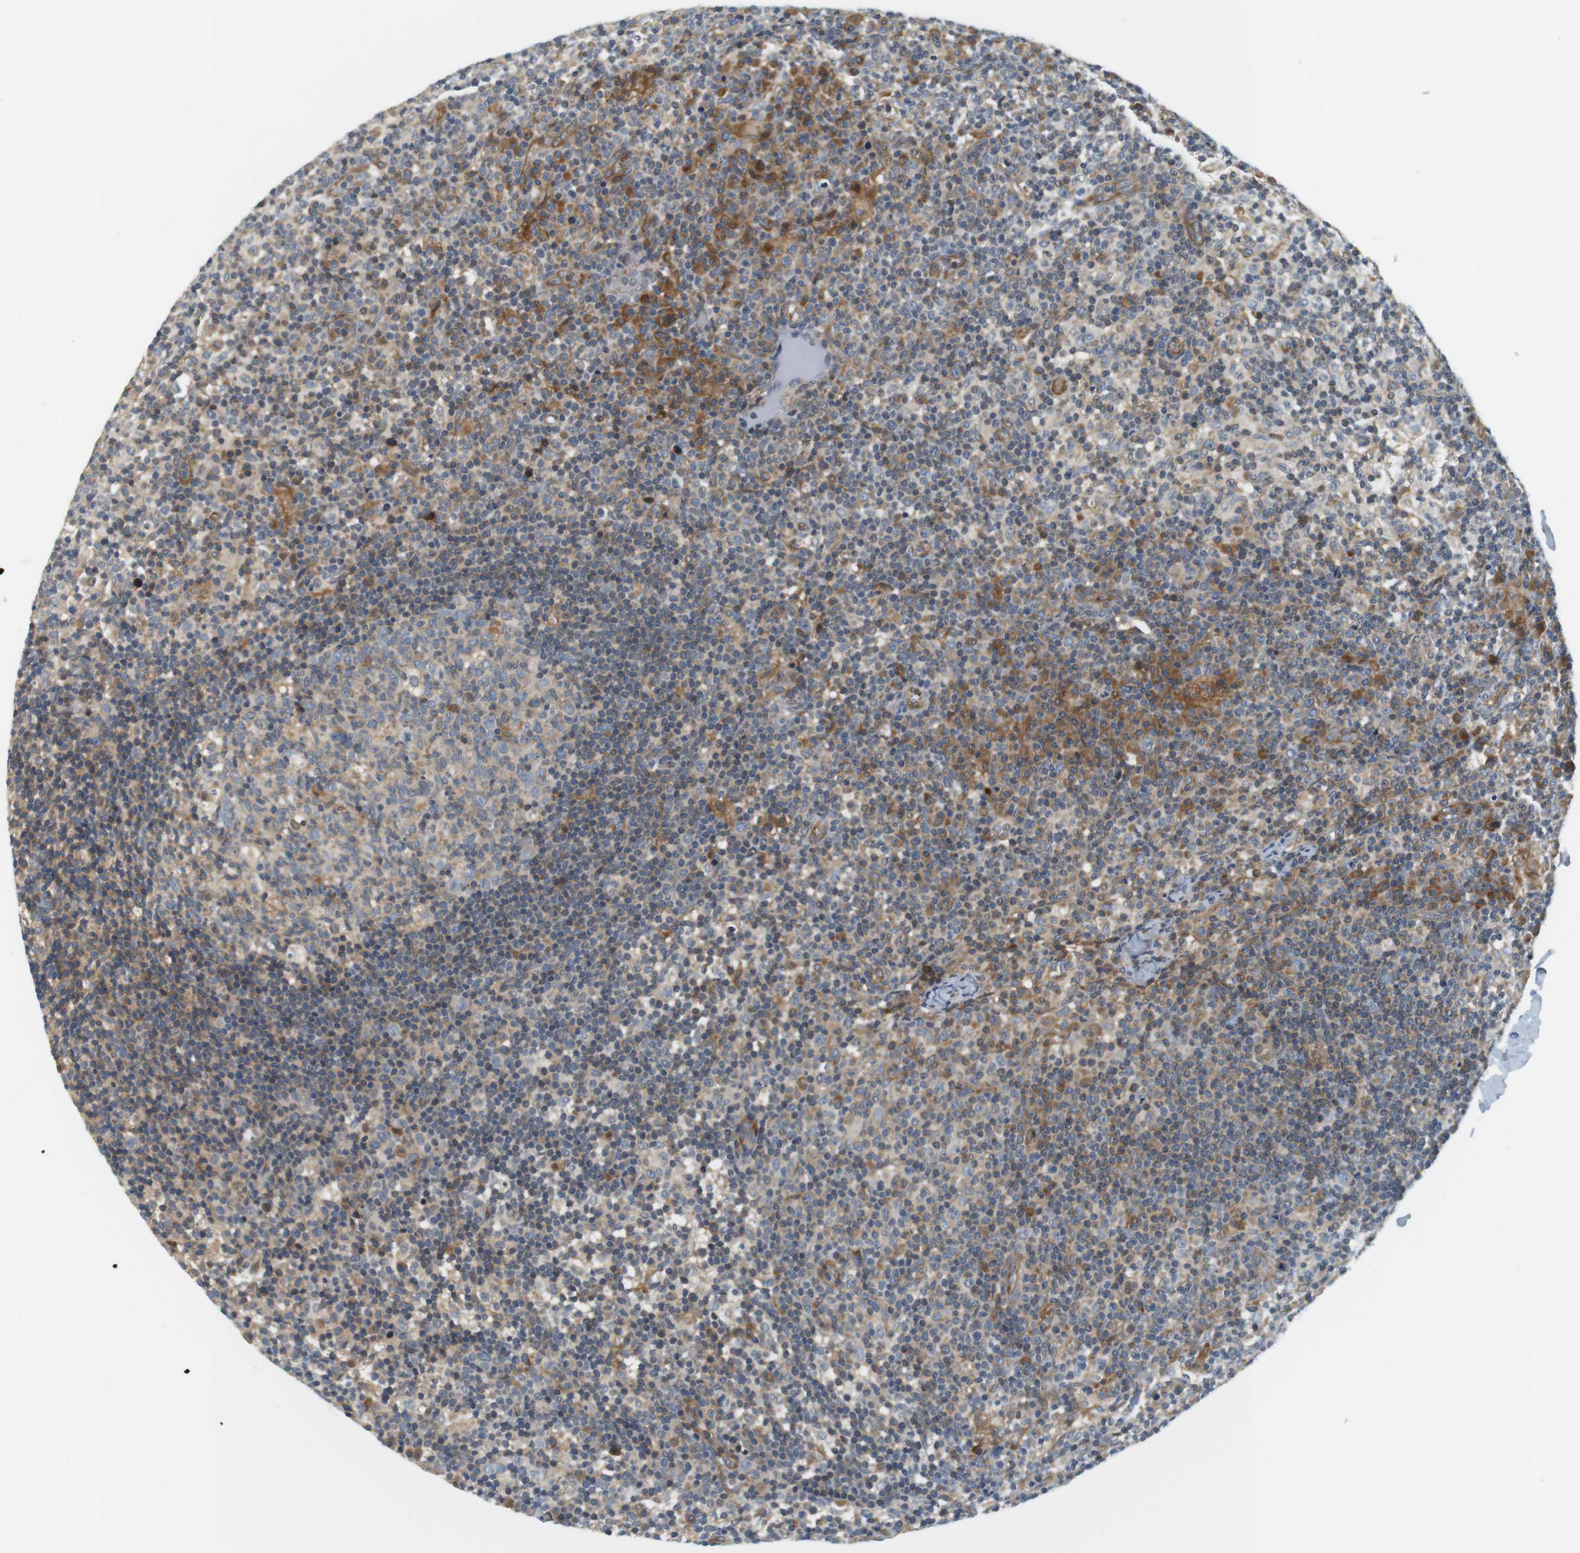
{"staining": {"intensity": "moderate", "quantity": ">75%", "location": "cytoplasmic/membranous"}, "tissue": "lymph node", "cell_type": "Germinal center cells", "image_type": "normal", "snomed": [{"axis": "morphology", "description": "Normal tissue, NOS"}, {"axis": "morphology", "description": "Inflammation, NOS"}, {"axis": "topography", "description": "Lymph node"}], "caption": "A brown stain shows moderate cytoplasmic/membranous expression of a protein in germinal center cells of unremarkable human lymph node.", "gene": "SH3GLB1", "patient": {"sex": "male", "age": 55}}